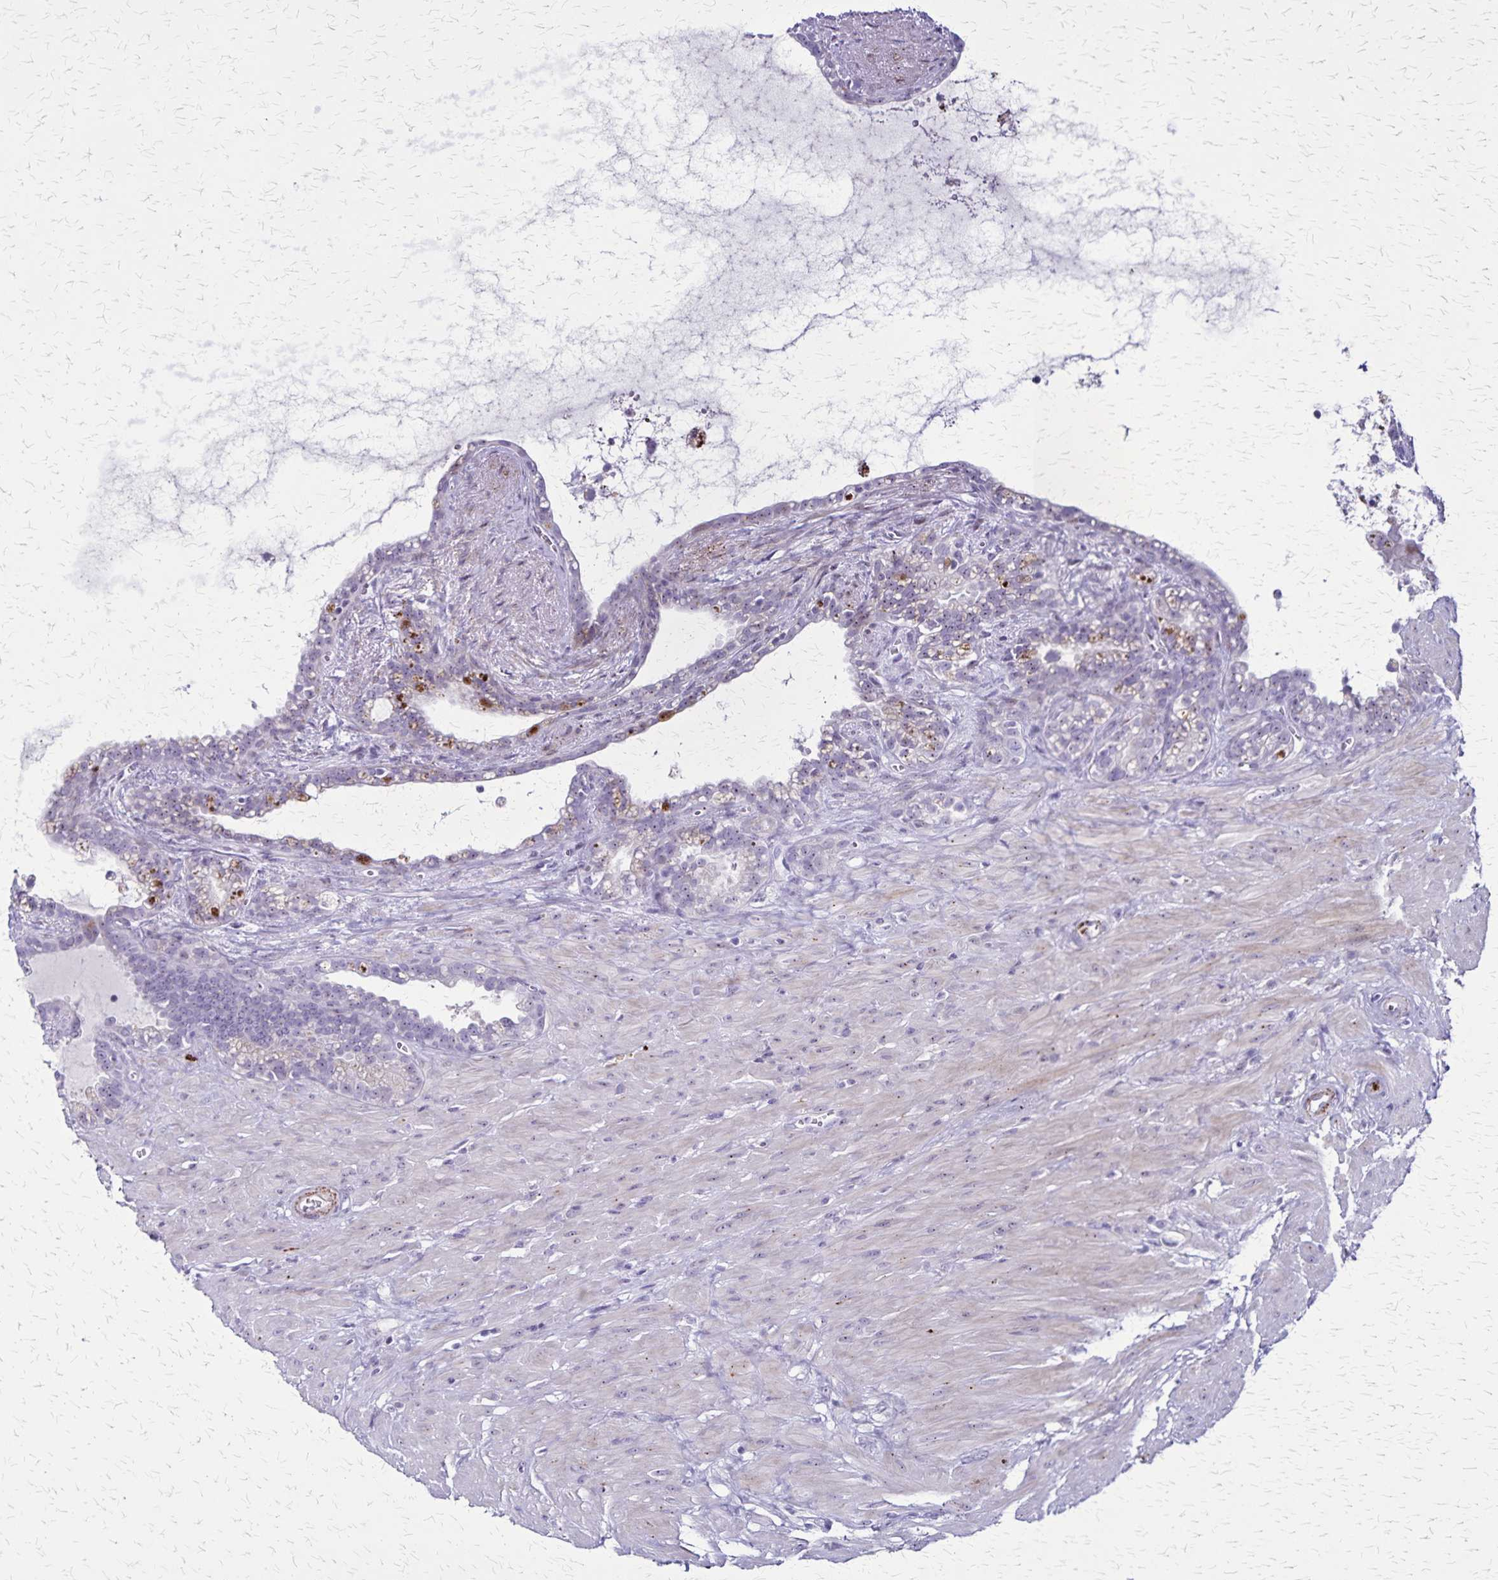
{"staining": {"intensity": "negative", "quantity": "none", "location": "none"}, "tissue": "seminal vesicle", "cell_type": "Glandular cells", "image_type": "normal", "snomed": [{"axis": "morphology", "description": "Normal tissue, NOS"}, {"axis": "topography", "description": "Seminal veicle"}], "caption": "High power microscopy micrograph of an IHC micrograph of normal seminal vesicle, revealing no significant expression in glandular cells. (DAB (3,3'-diaminobenzidine) immunohistochemistry (IHC), high magnification).", "gene": "OR51B5", "patient": {"sex": "male", "age": 76}}